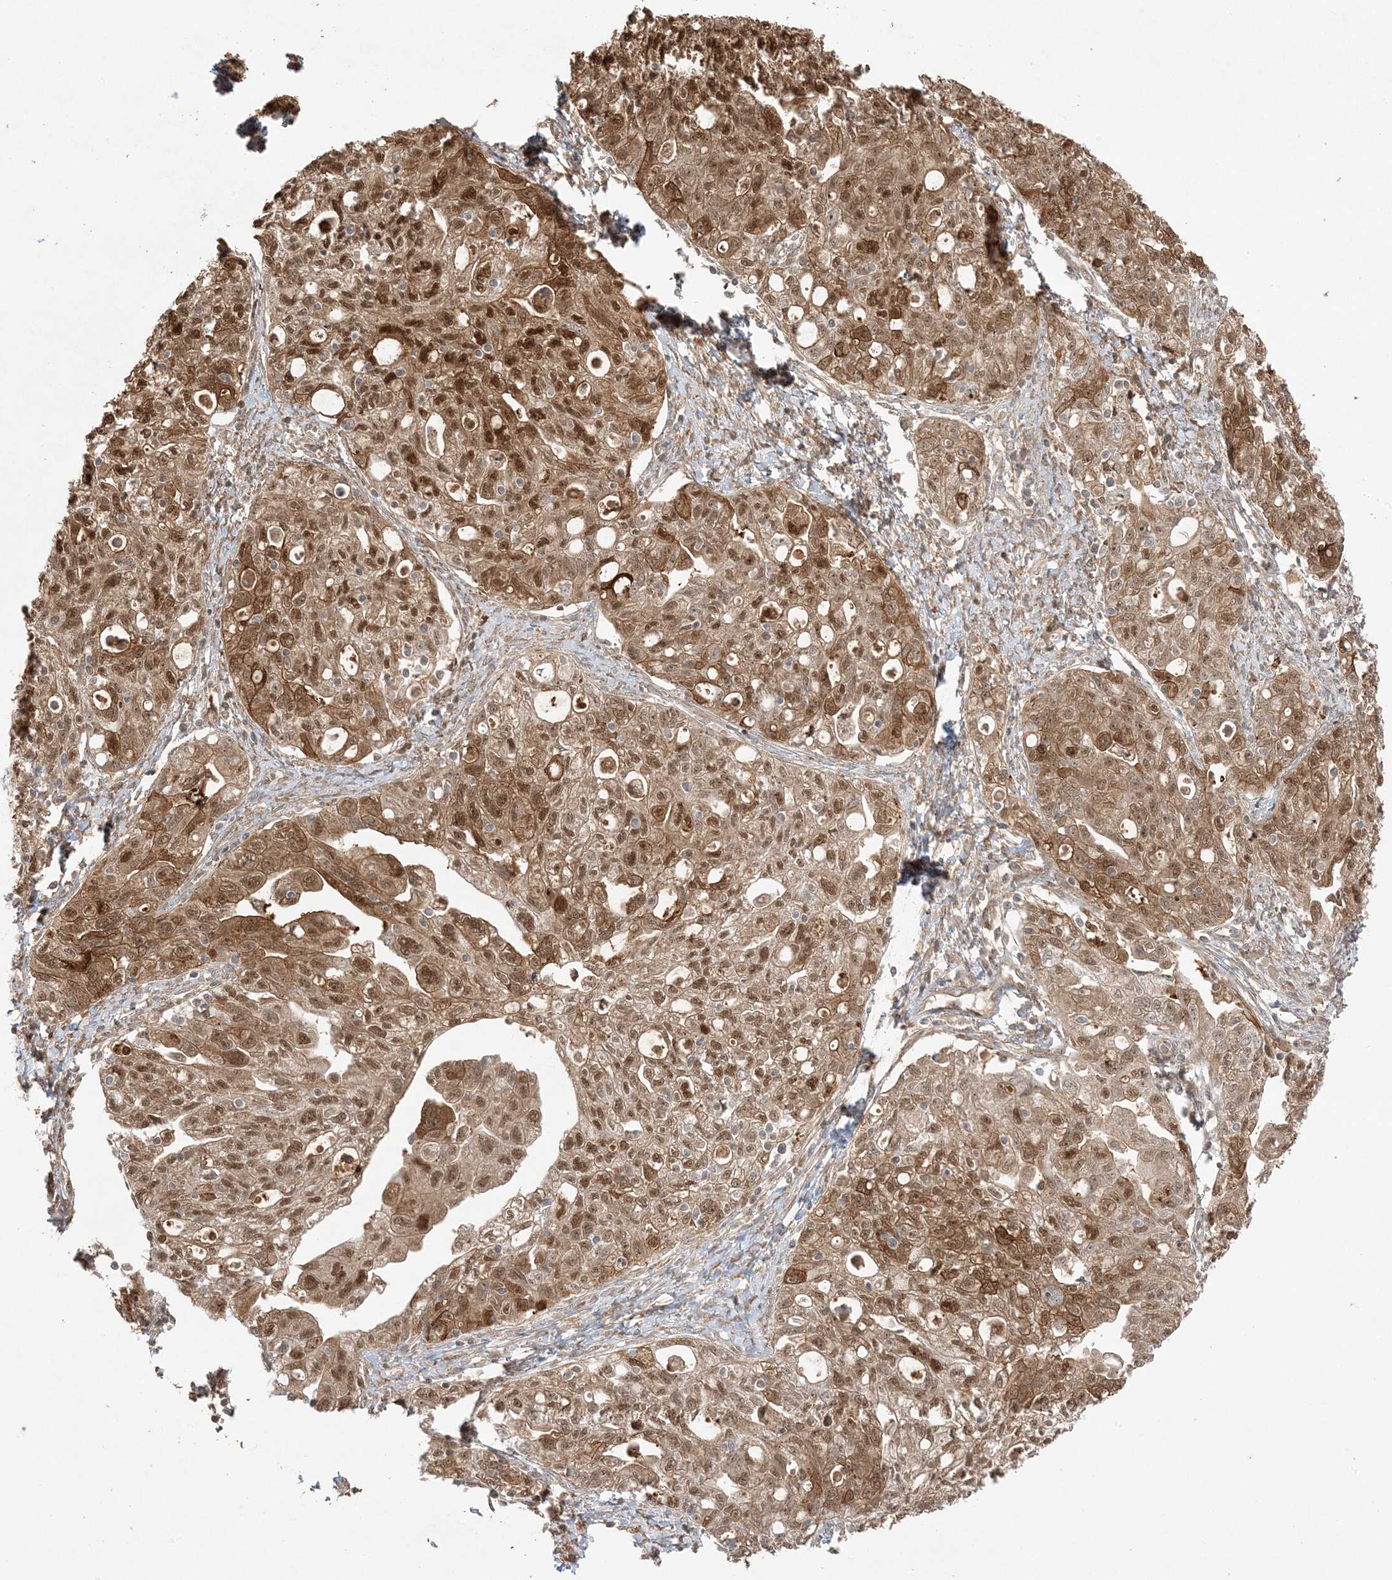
{"staining": {"intensity": "moderate", "quantity": ">75%", "location": "cytoplasmic/membranous,nuclear"}, "tissue": "ovarian cancer", "cell_type": "Tumor cells", "image_type": "cancer", "snomed": [{"axis": "morphology", "description": "Carcinoma, NOS"}, {"axis": "morphology", "description": "Cystadenocarcinoma, serous, NOS"}, {"axis": "topography", "description": "Ovary"}], "caption": "There is medium levels of moderate cytoplasmic/membranous and nuclear staining in tumor cells of ovarian cancer, as demonstrated by immunohistochemical staining (brown color).", "gene": "ZBTB41", "patient": {"sex": "female", "age": 69}}